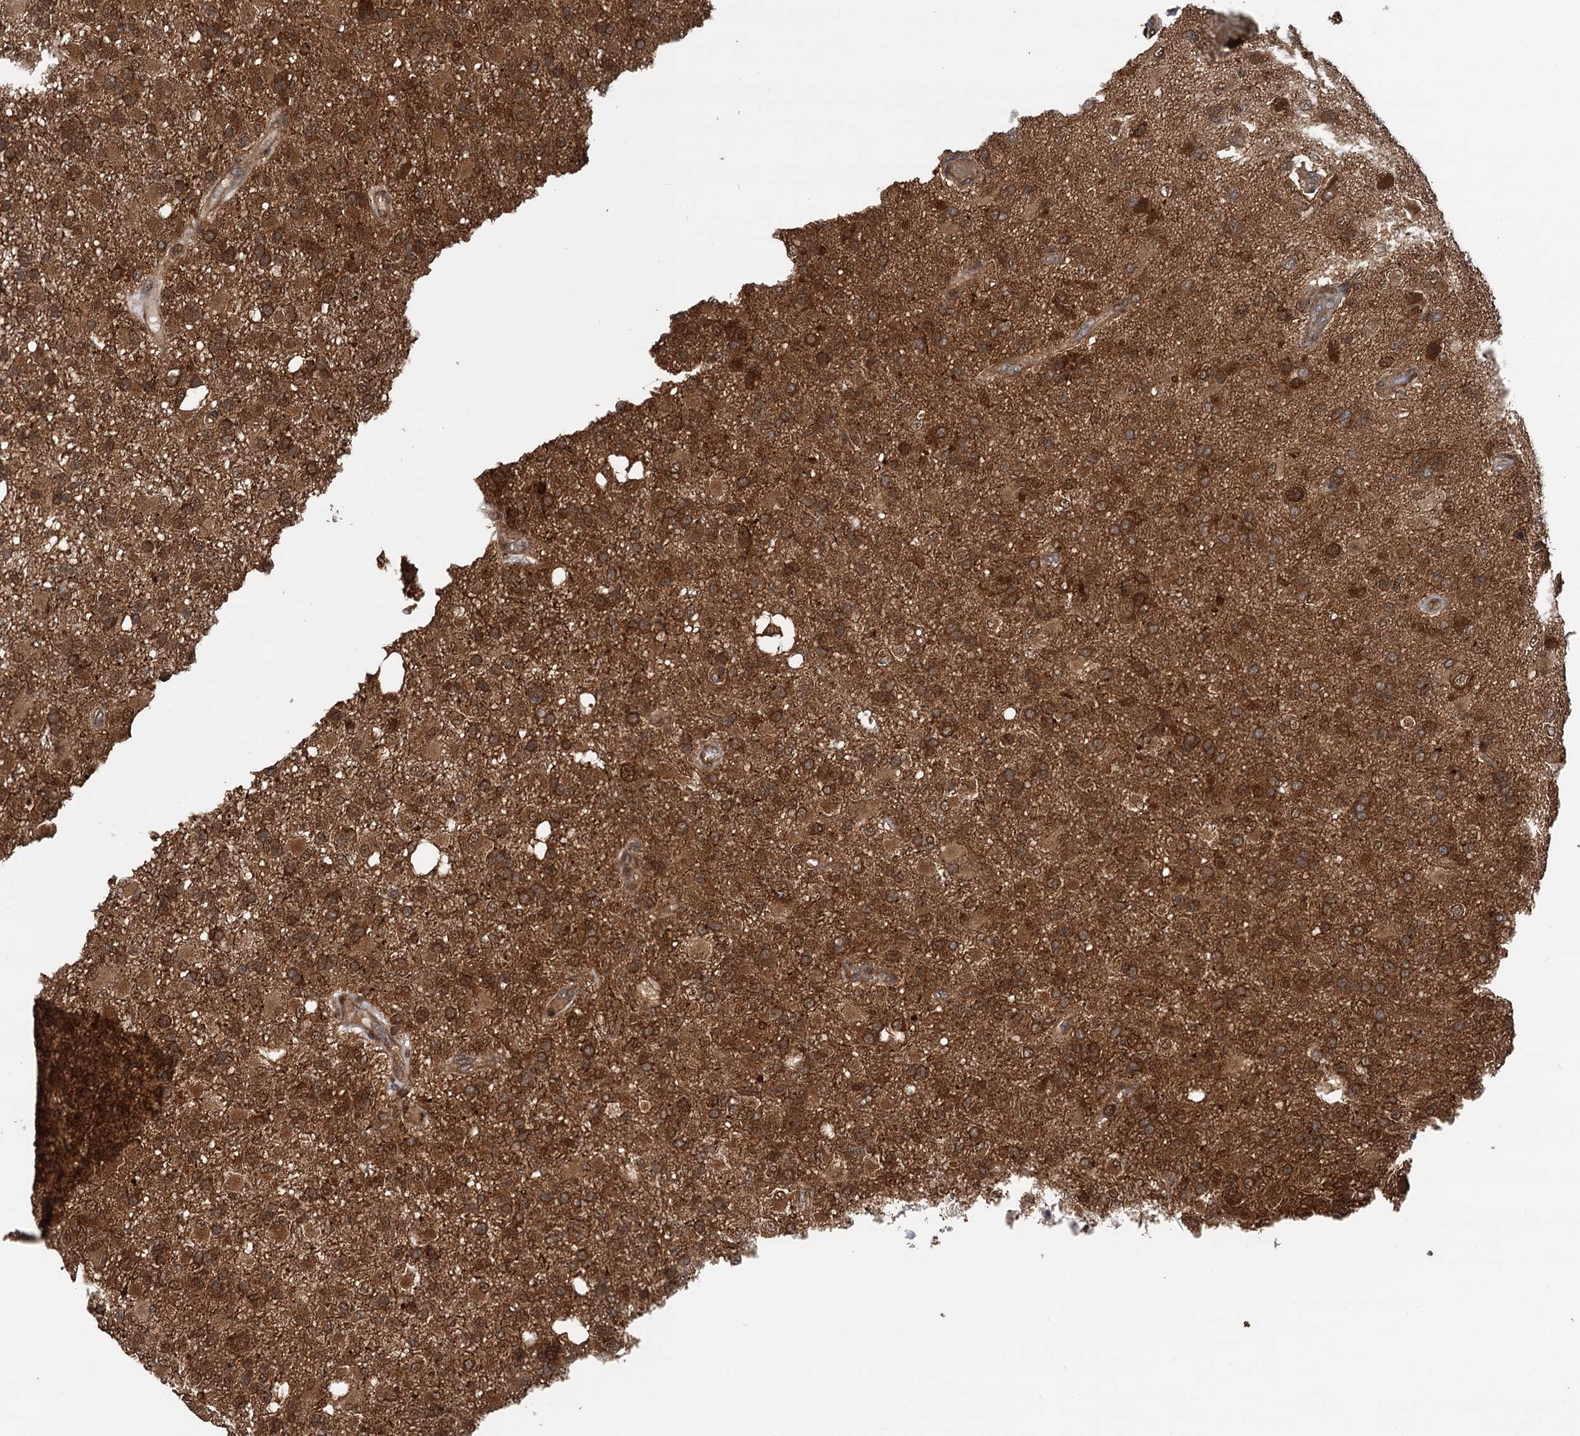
{"staining": {"intensity": "moderate", "quantity": ">75%", "location": "cytoplasmic/membranous,nuclear"}, "tissue": "glioma", "cell_type": "Tumor cells", "image_type": "cancer", "snomed": [{"axis": "morphology", "description": "Glioma, malignant, High grade"}, {"axis": "topography", "description": "Brain"}], "caption": "Immunohistochemical staining of human glioma exhibits moderate cytoplasmic/membranous and nuclear protein positivity in approximately >75% of tumor cells. The protein is shown in brown color, while the nuclei are stained blue.", "gene": "STUB1", "patient": {"sex": "female", "age": 74}}